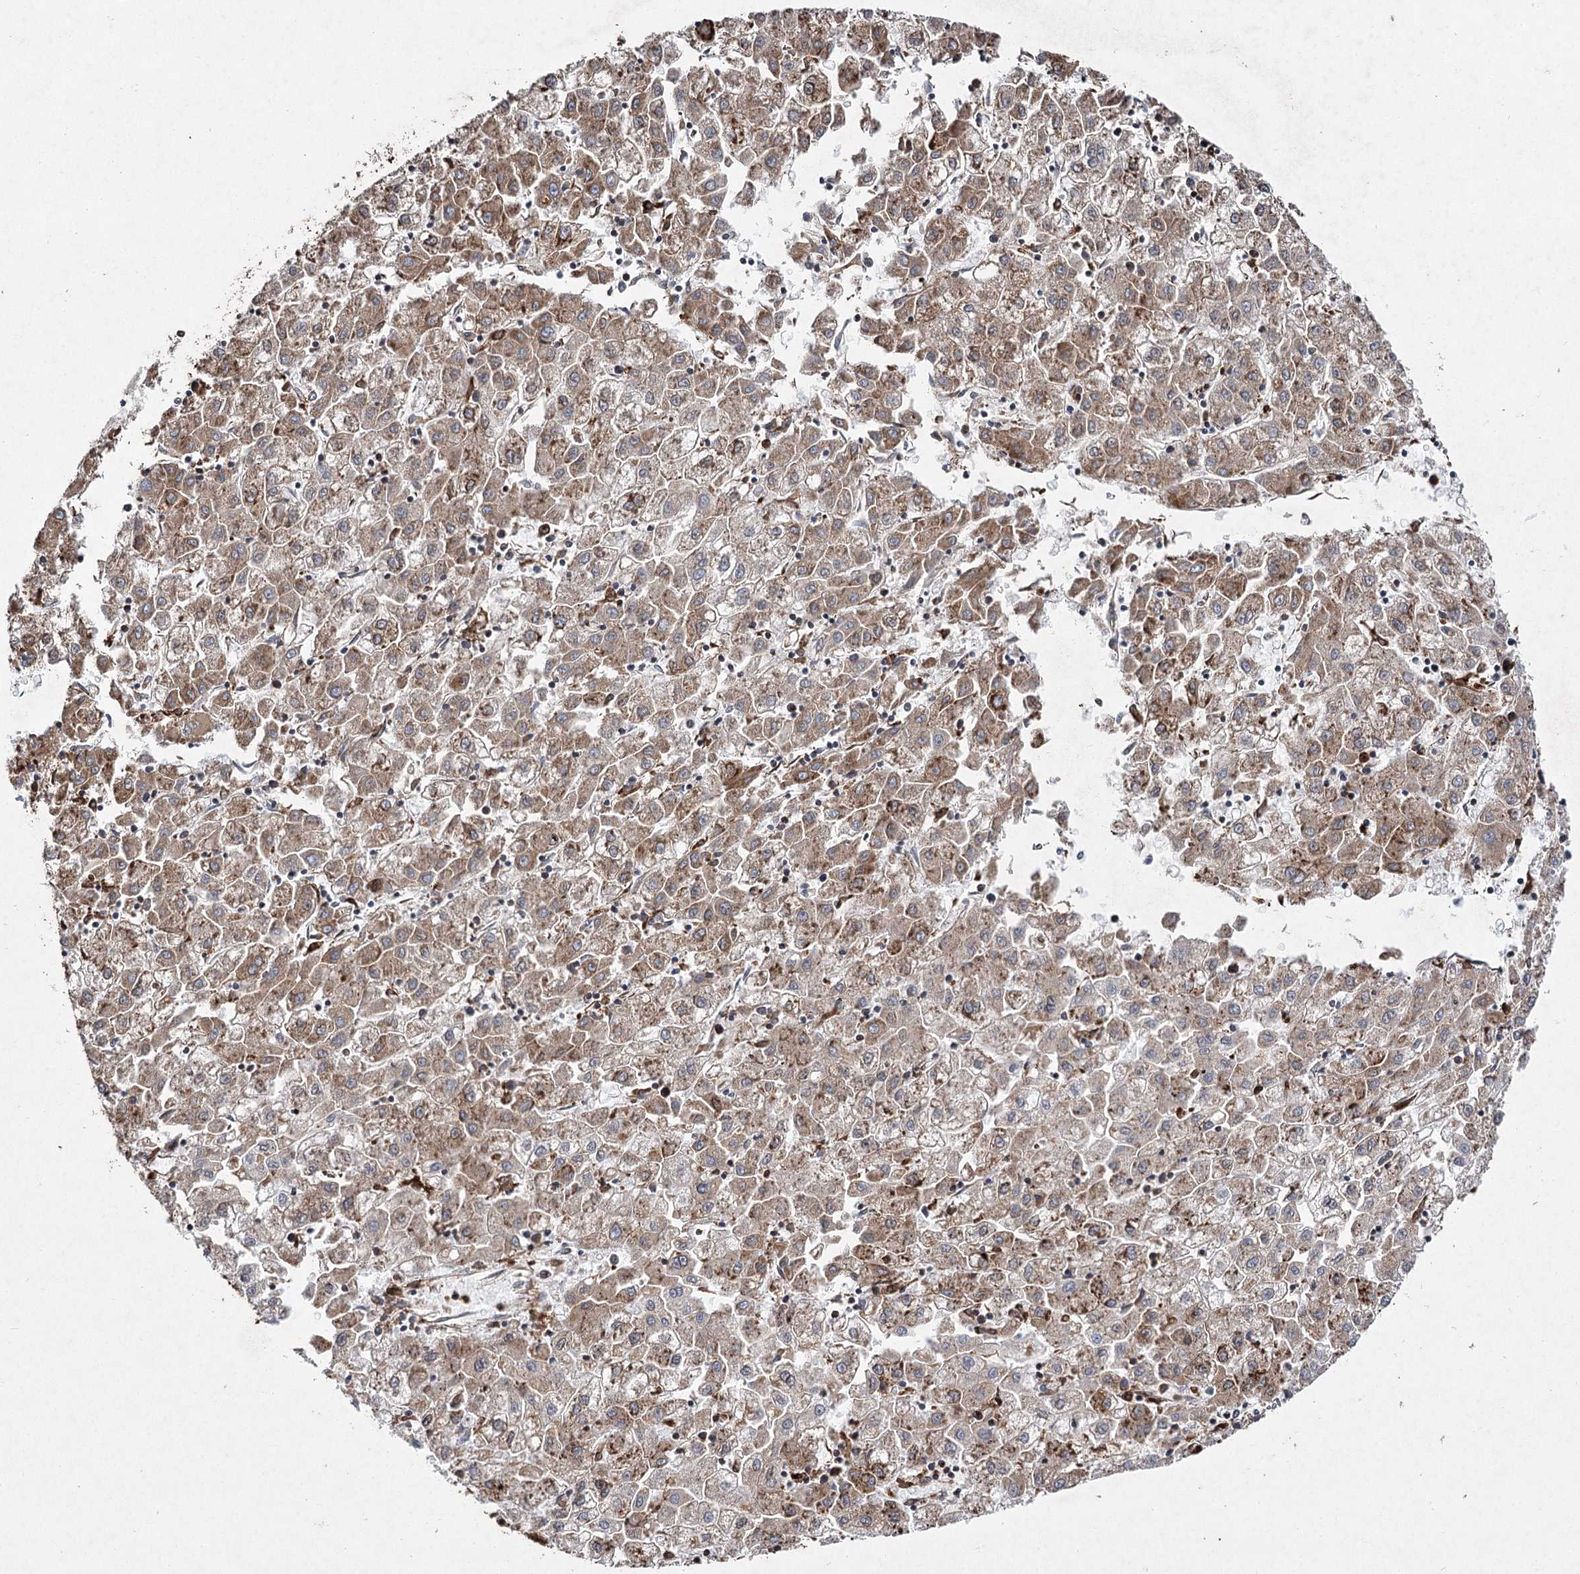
{"staining": {"intensity": "moderate", "quantity": "25%-75%", "location": "cytoplasmic/membranous"}, "tissue": "liver cancer", "cell_type": "Tumor cells", "image_type": "cancer", "snomed": [{"axis": "morphology", "description": "Carcinoma, Hepatocellular, NOS"}, {"axis": "topography", "description": "Liver"}], "caption": "A brown stain labels moderate cytoplasmic/membranous expression of a protein in human liver cancer (hepatocellular carcinoma) tumor cells. (DAB IHC with brightfield microscopy, high magnification).", "gene": "DCUN1D4", "patient": {"sex": "male", "age": 72}}